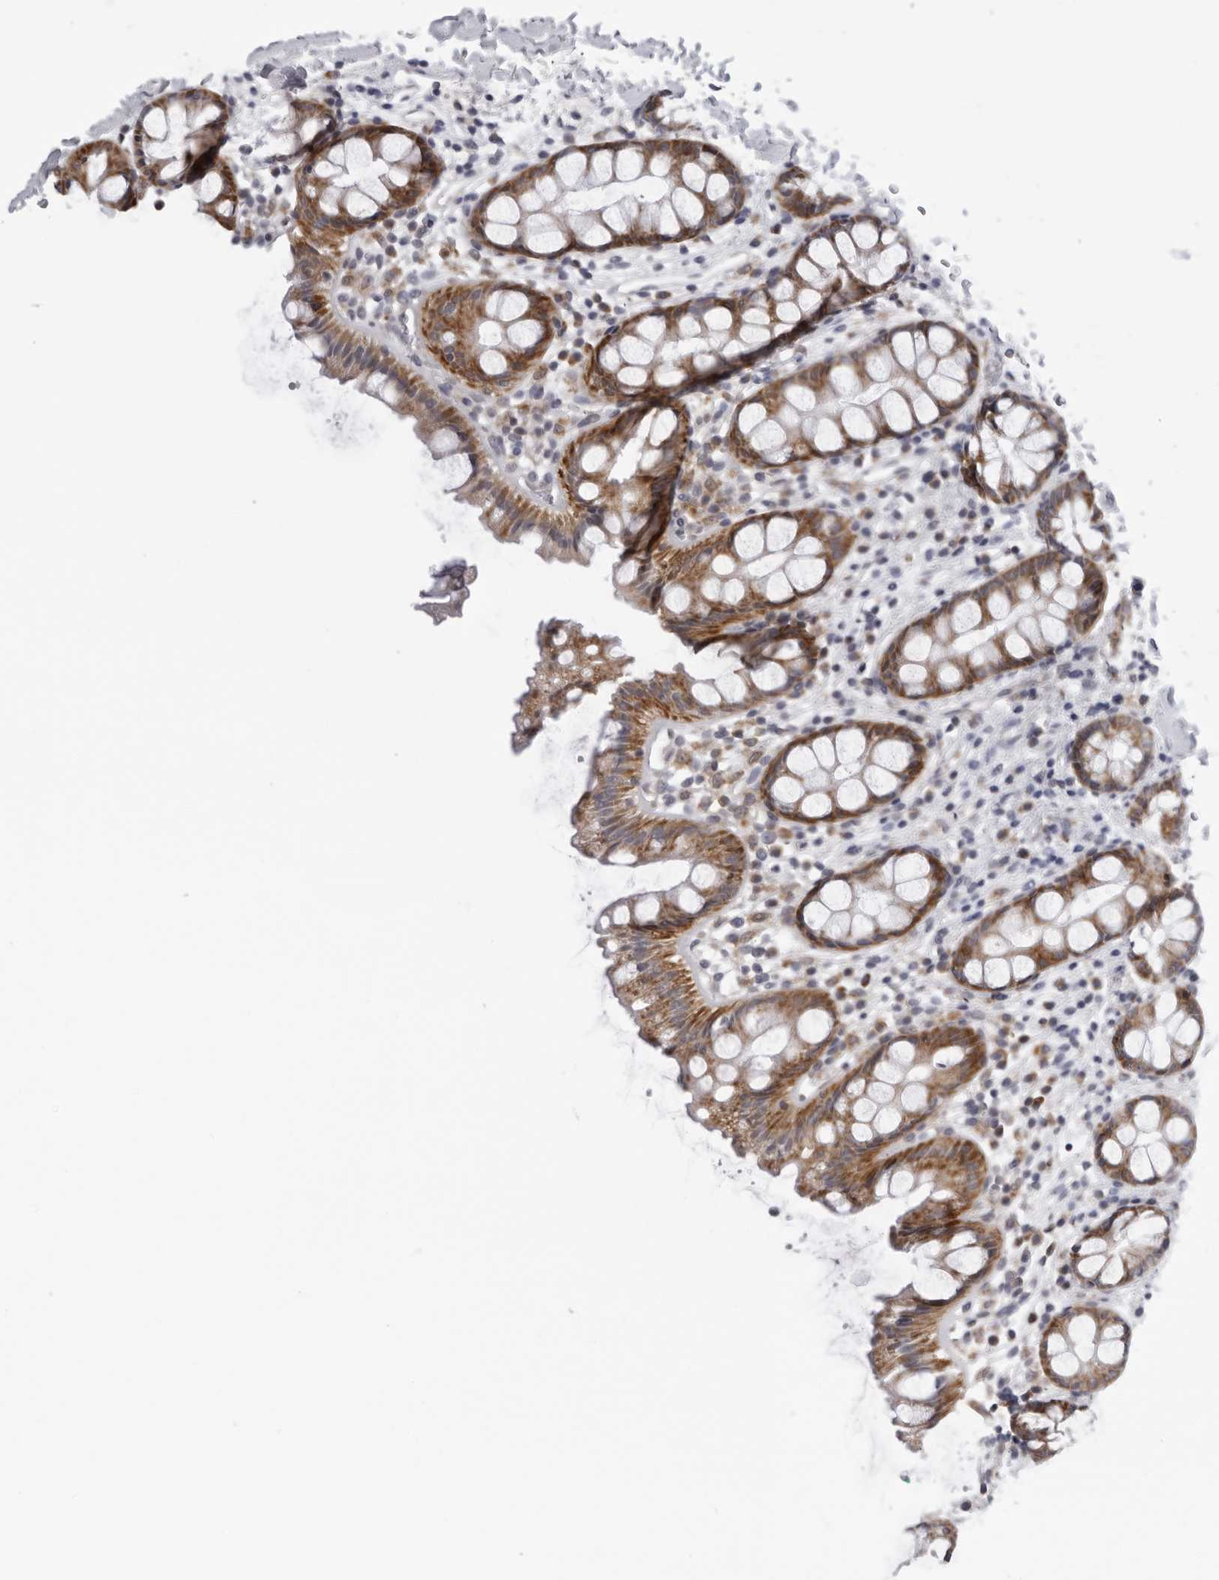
{"staining": {"intensity": "strong", "quantity": ">75%", "location": "cytoplasmic/membranous"}, "tissue": "rectum", "cell_type": "Glandular cells", "image_type": "normal", "snomed": [{"axis": "morphology", "description": "Normal tissue, NOS"}, {"axis": "topography", "description": "Rectum"}], "caption": "Protein staining by IHC displays strong cytoplasmic/membranous staining in approximately >75% of glandular cells in unremarkable rectum. Using DAB (brown) and hematoxylin (blue) stains, captured at high magnification using brightfield microscopy.", "gene": "CPT2", "patient": {"sex": "female", "age": 65}}